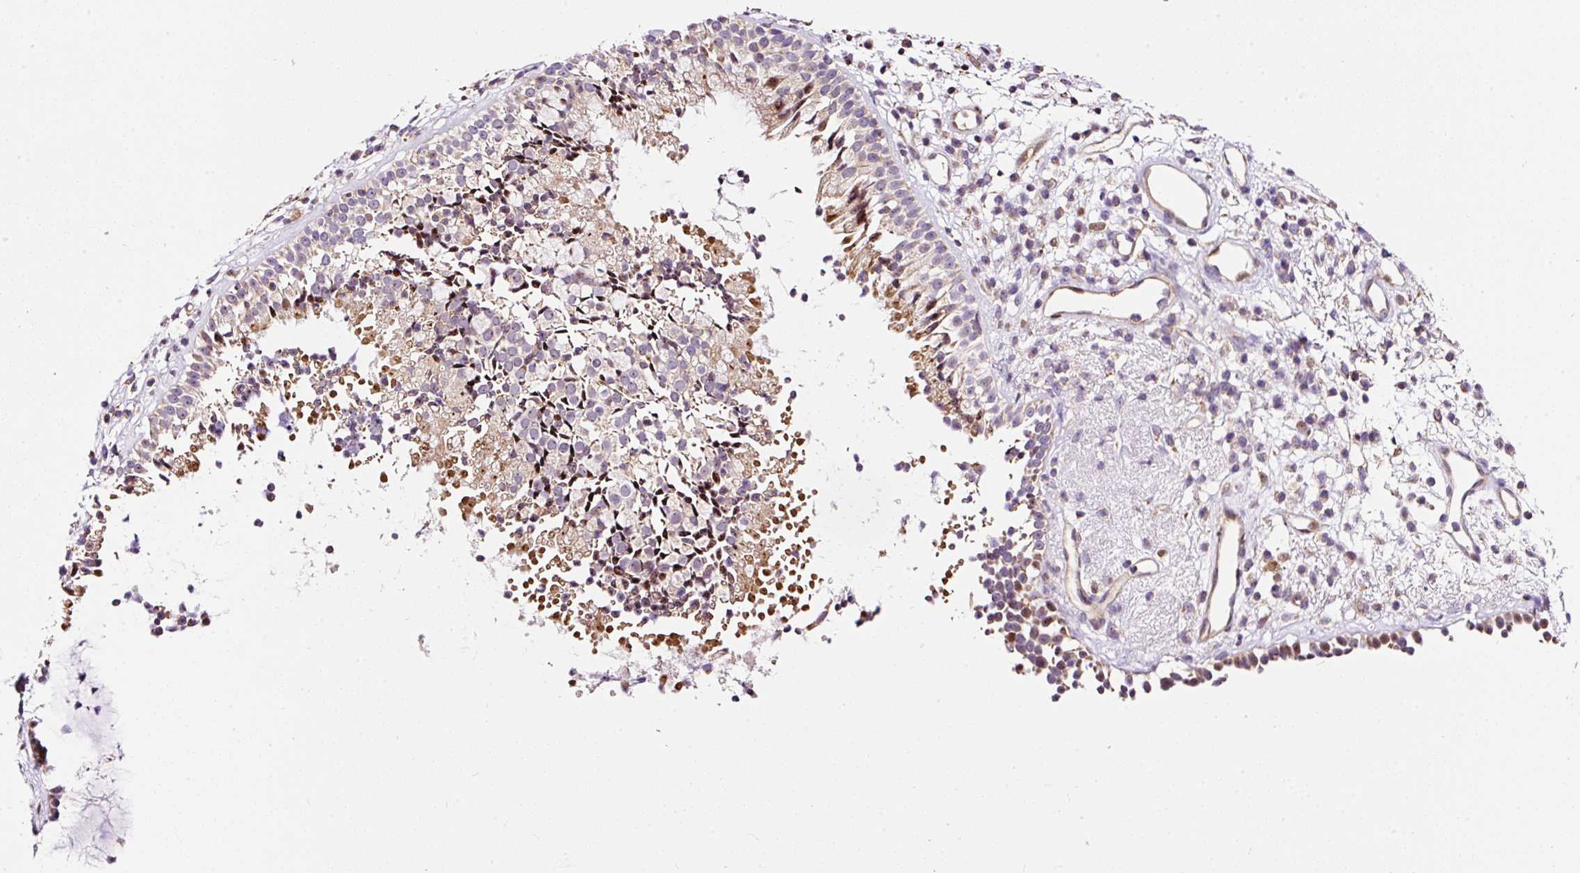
{"staining": {"intensity": "moderate", "quantity": "25%-75%", "location": "cytoplasmic/membranous"}, "tissue": "nasopharynx", "cell_type": "Respiratory epithelial cells", "image_type": "normal", "snomed": [{"axis": "morphology", "description": "Normal tissue, NOS"}, {"axis": "topography", "description": "Nasopharynx"}], "caption": "Immunohistochemical staining of benign nasopharynx shows 25%-75% levels of moderate cytoplasmic/membranous protein staining in about 25%-75% of respiratory epithelial cells.", "gene": "BOLA3", "patient": {"sex": "male", "age": 21}}